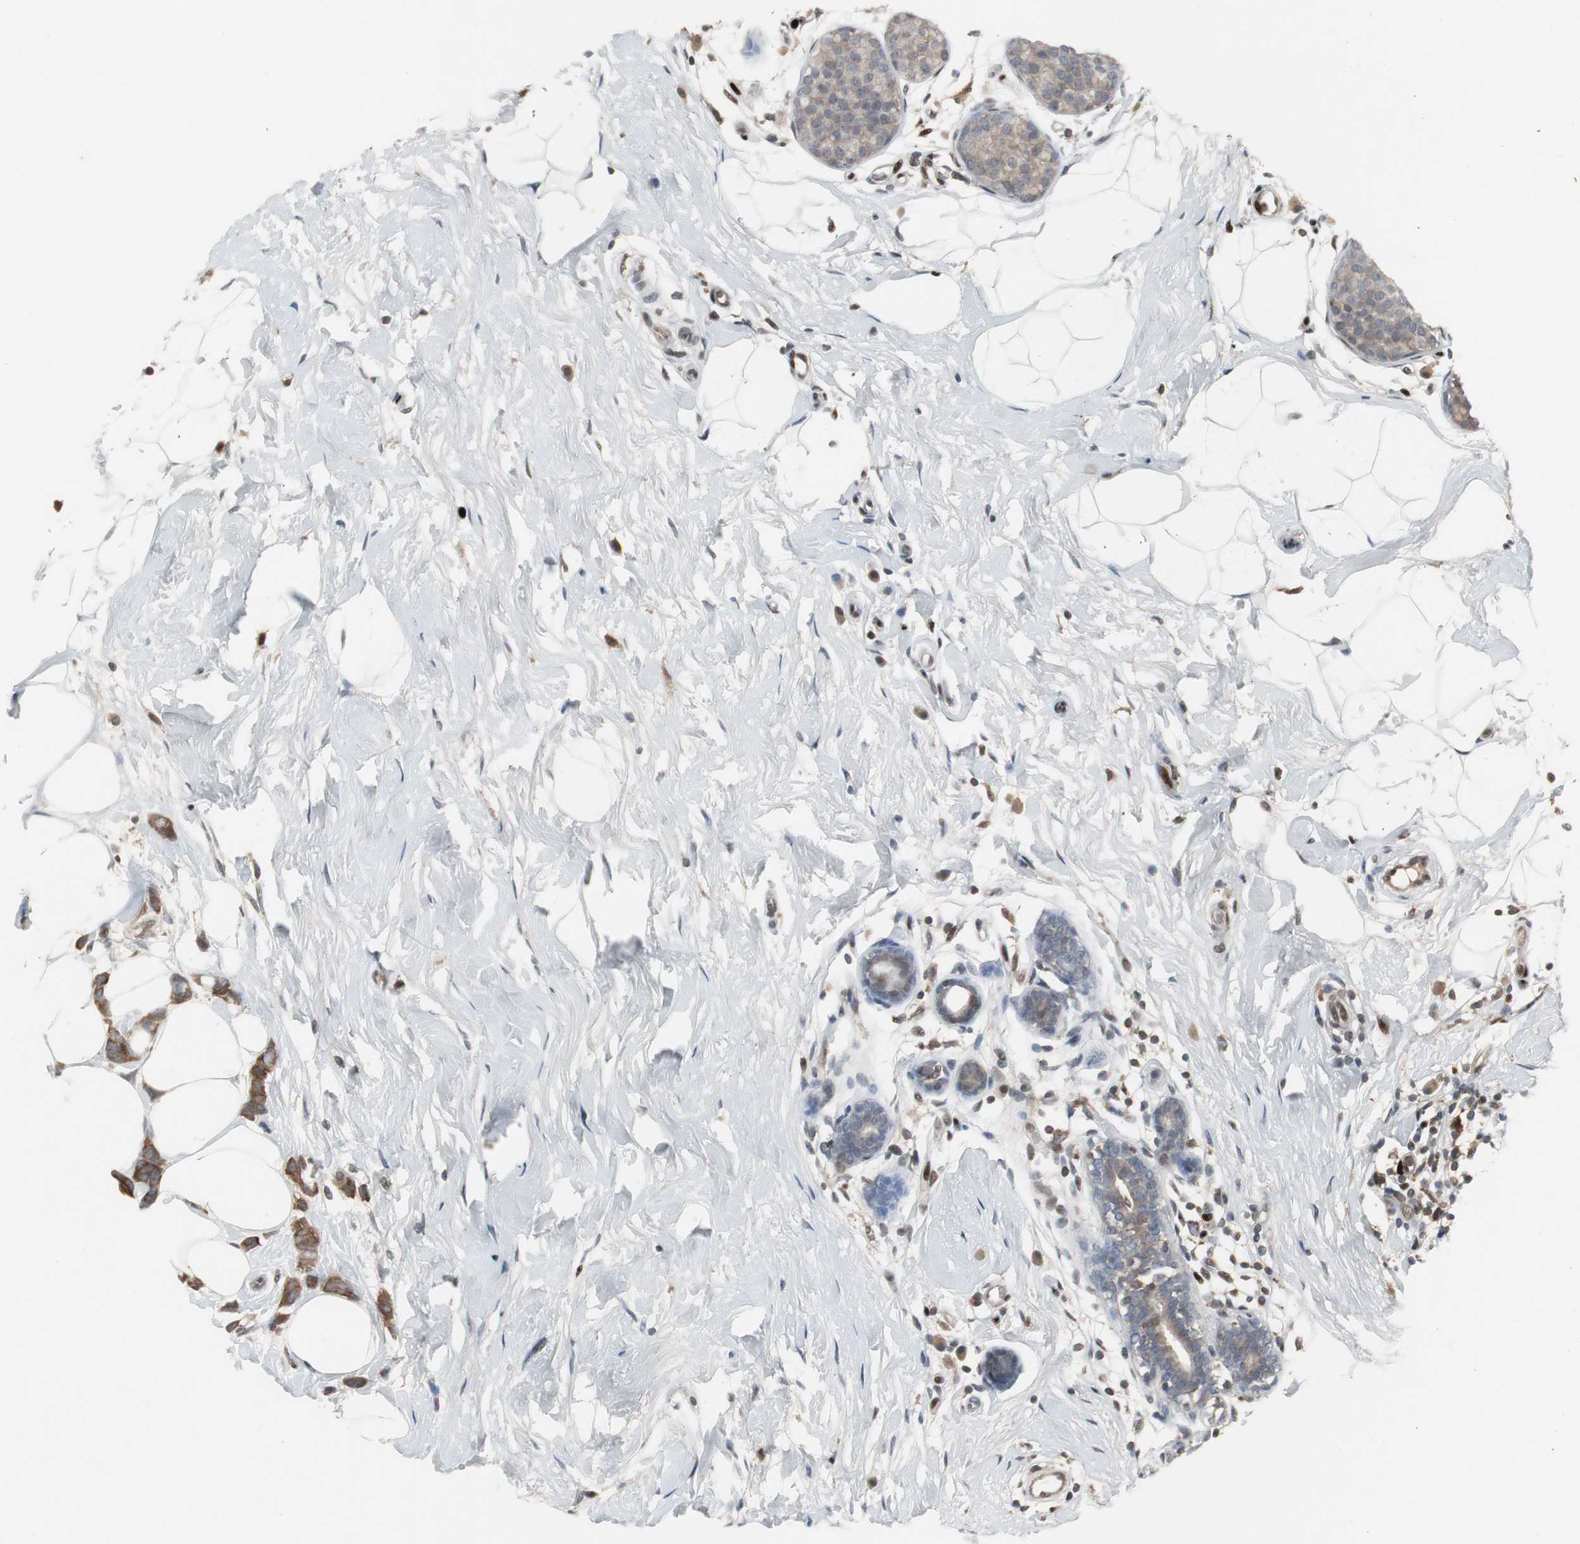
{"staining": {"intensity": "moderate", "quantity": ">75%", "location": "cytoplasmic/membranous"}, "tissue": "breast cancer", "cell_type": "Tumor cells", "image_type": "cancer", "snomed": [{"axis": "morphology", "description": "Lobular carcinoma, in situ"}, {"axis": "morphology", "description": "Lobular carcinoma"}, {"axis": "topography", "description": "Breast"}], "caption": "Immunohistochemical staining of human breast lobular carcinoma in situ displays medium levels of moderate cytoplasmic/membranous staining in approximately >75% of tumor cells.", "gene": "GRK2", "patient": {"sex": "female", "age": 41}}